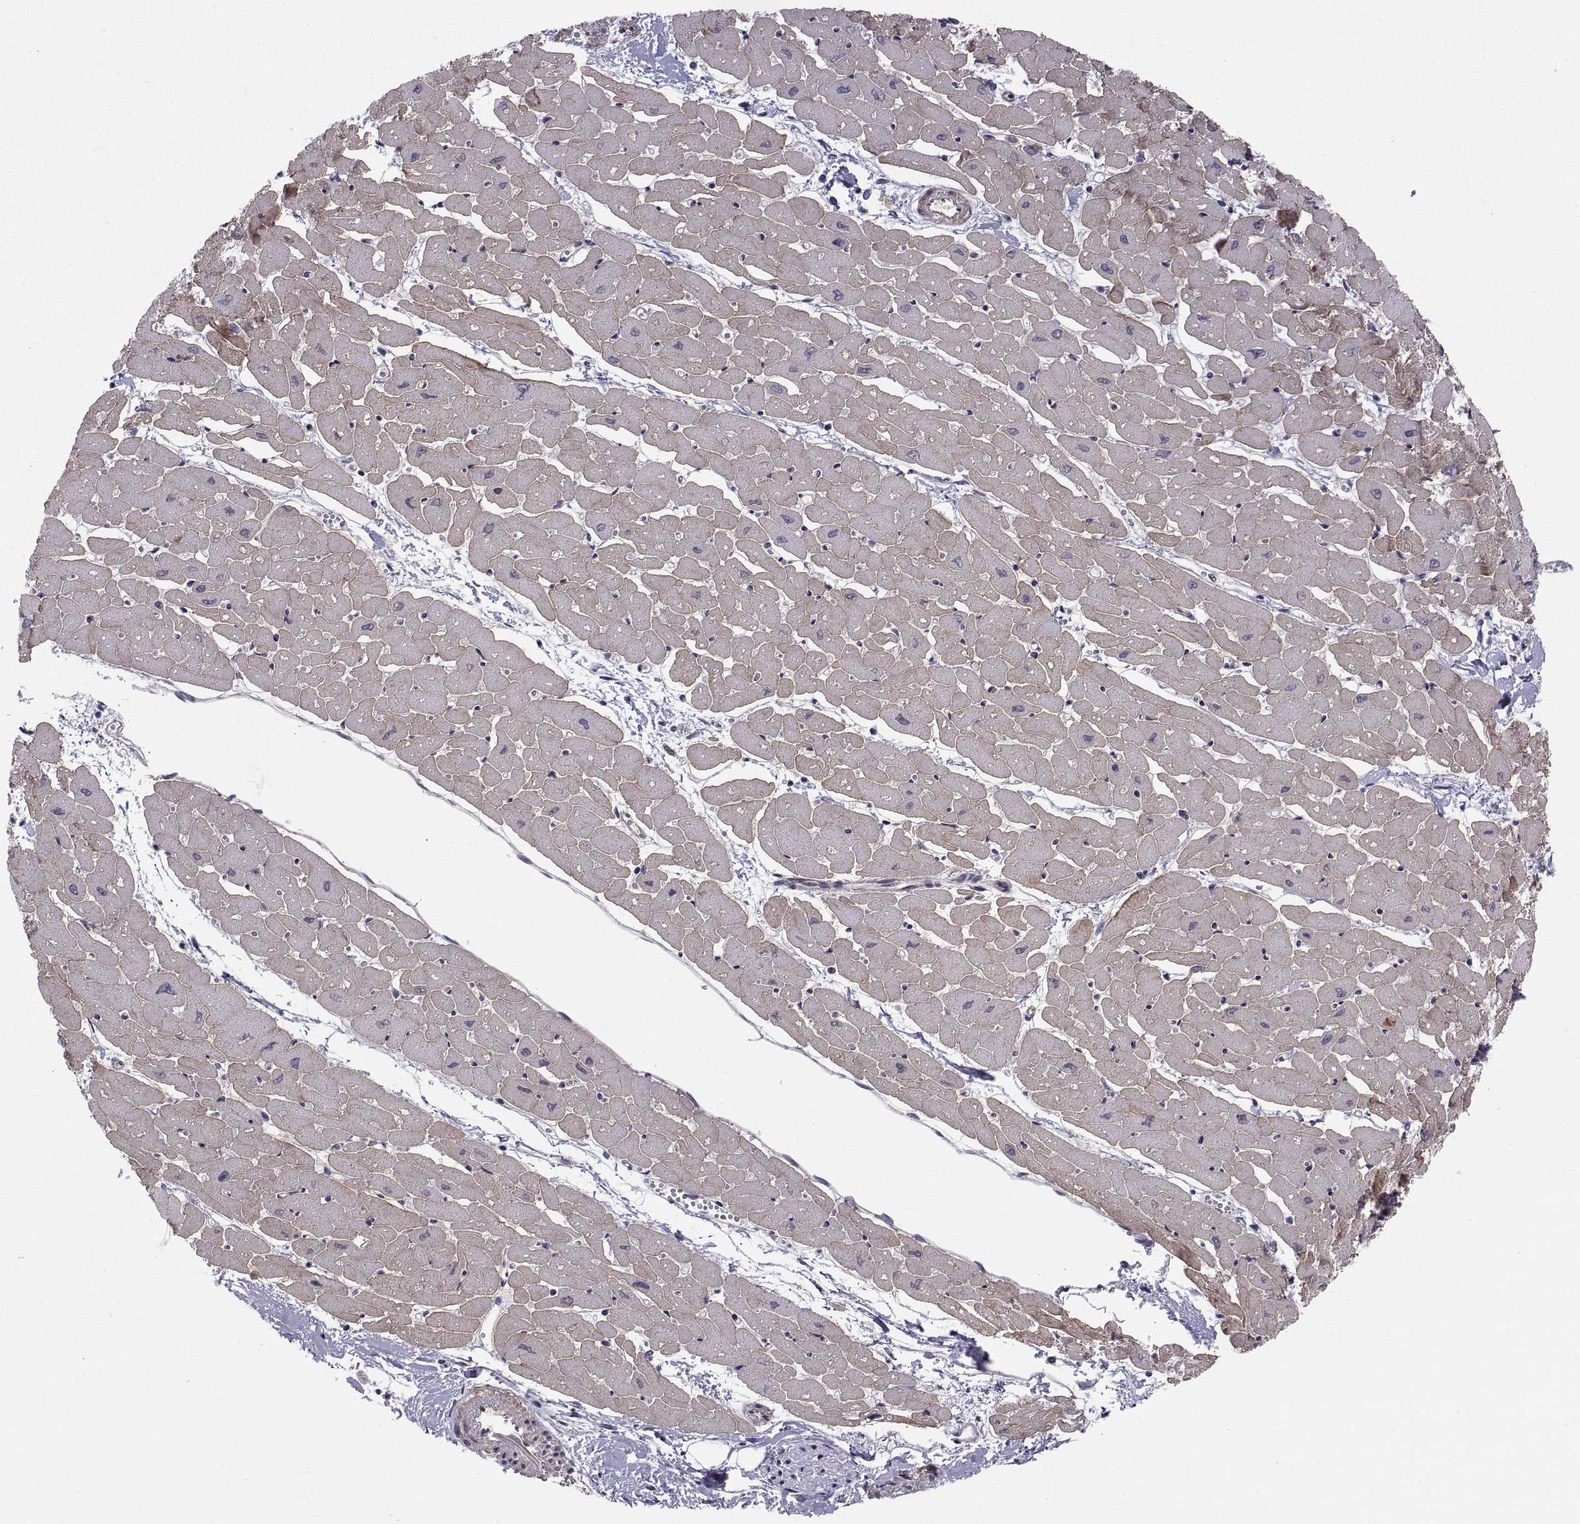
{"staining": {"intensity": "moderate", "quantity": "<25%", "location": "cytoplasmic/membranous"}, "tissue": "heart muscle", "cell_type": "Cardiomyocytes", "image_type": "normal", "snomed": [{"axis": "morphology", "description": "Normal tissue, NOS"}, {"axis": "topography", "description": "Heart"}], "caption": "Approximately <25% of cardiomyocytes in normal heart muscle display moderate cytoplasmic/membranous protein expression as visualized by brown immunohistochemical staining.", "gene": "ABL2", "patient": {"sex": "male", "age": 57}}